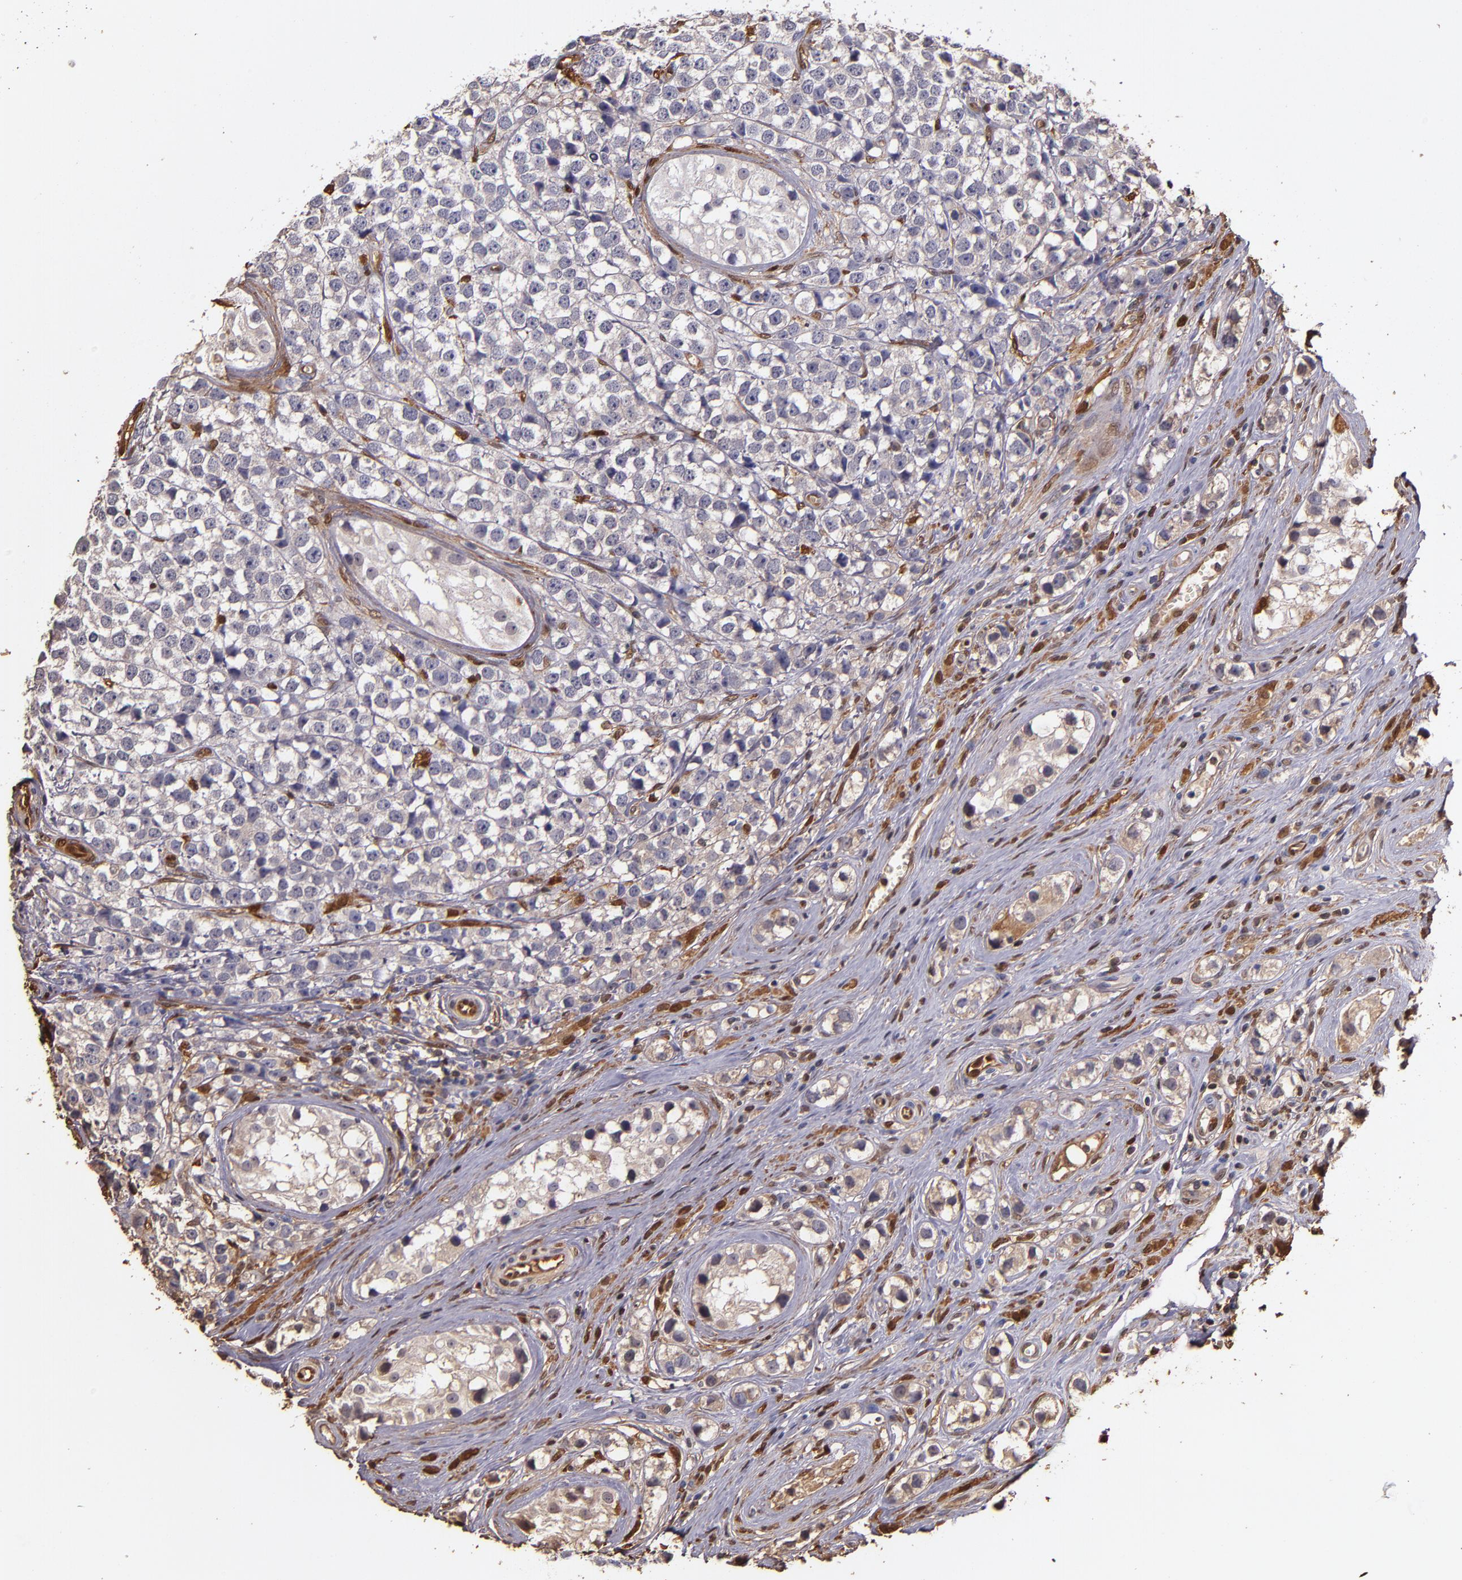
{"staining": {"intensity": "negative", "quantity": "none", "location": "none"}, "tissue": "testis cancer", "cell_type": "Tumor cells", "image_type": "cancer", "snomed": [{"axis": "morphology", "description": "Seminoma, NOS"}, {"axis": "topography", "description": "Testis"}], "caption": "Immunohistochemical staining of human testis seminoma shows no significant positivity in tumor cells.", "gene": "S100A6", "patient": {"sex": "male", "age": 25}}